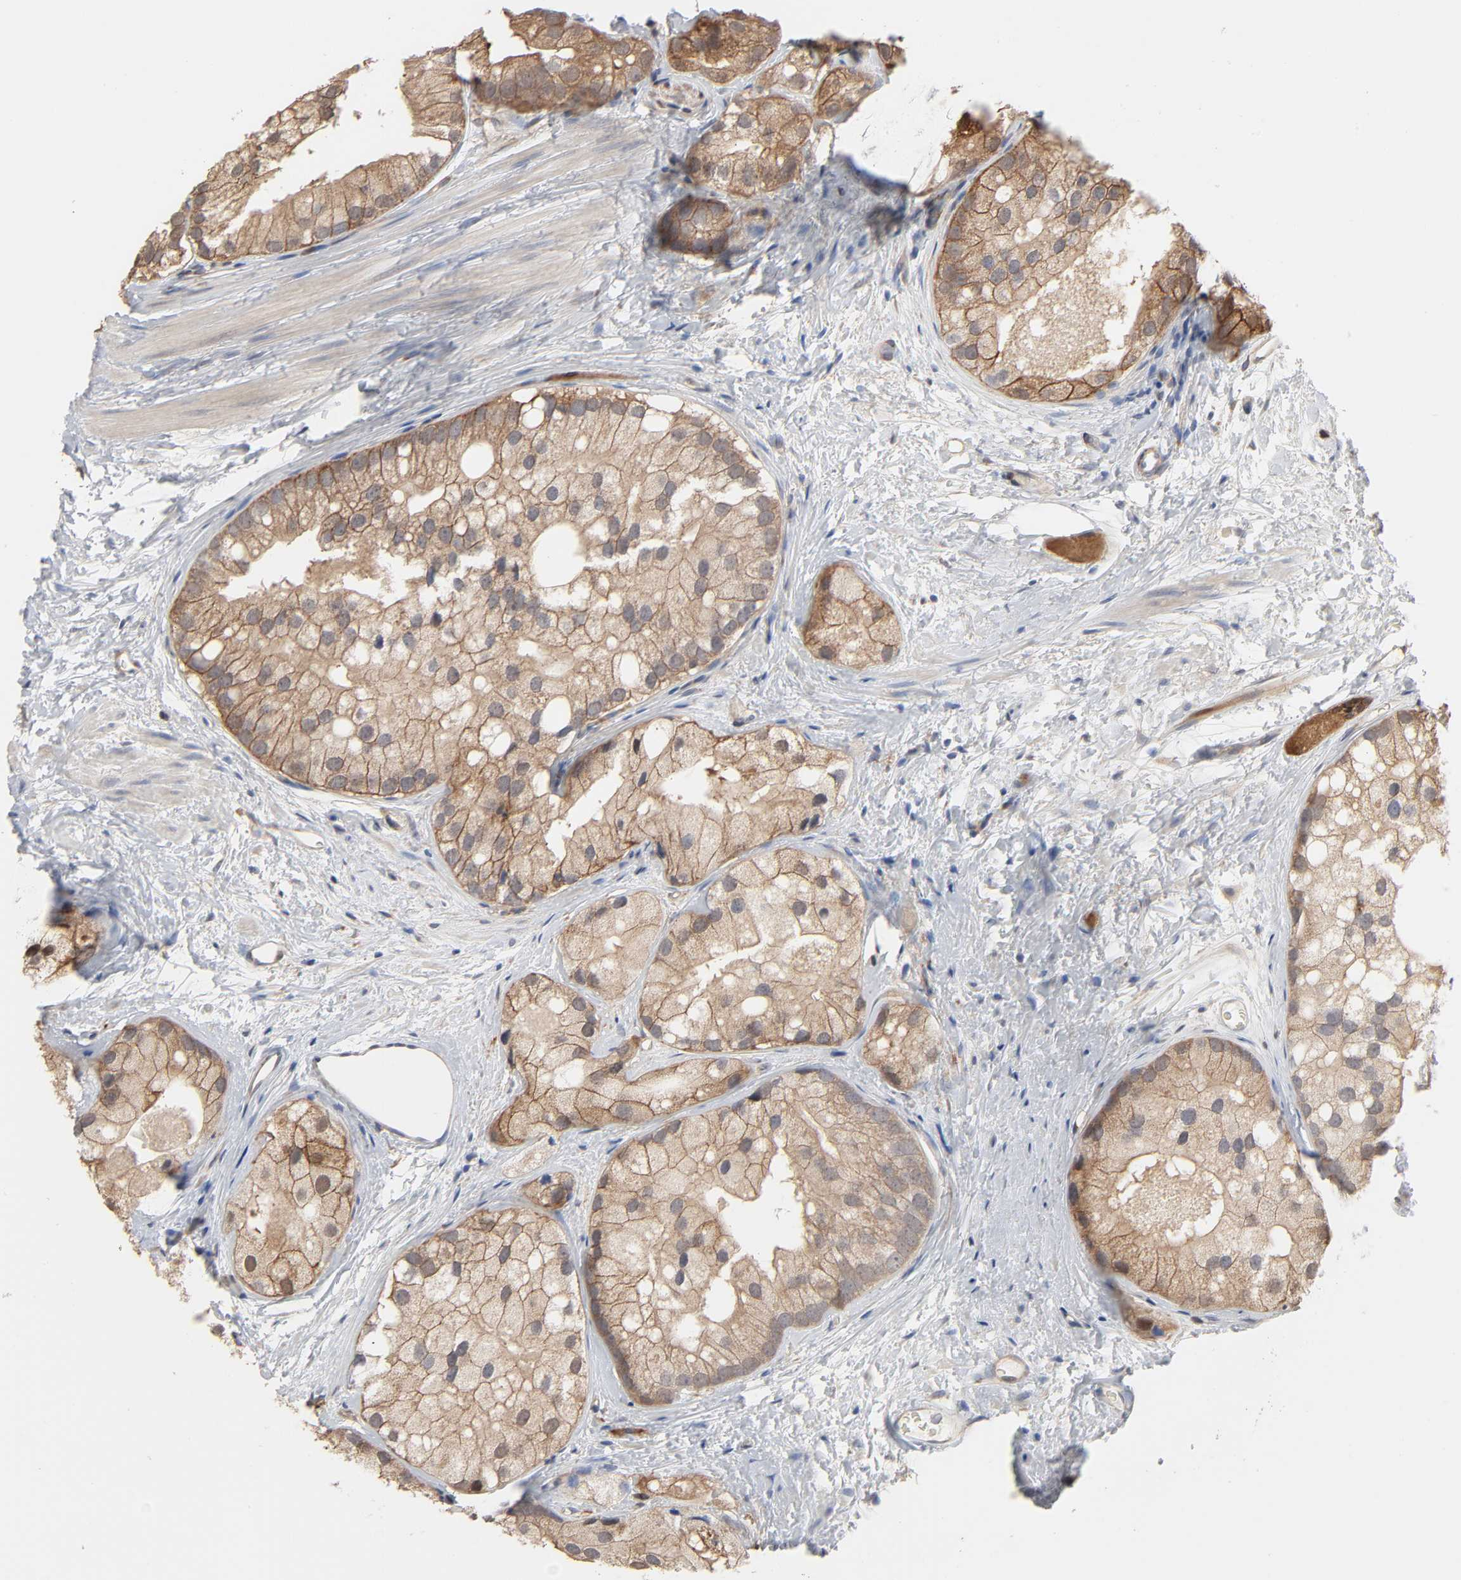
{"staining": {"intensity": "moderate", "quantity": ">75%", "location": "cytoplasmic/membranous"}, "tissue": "prostate cancer", "cell_type": "Tumor cells", "image_type": "cancer", "snomed": [{"axis": "morphology", "description": "Adenocarcinoma, Low grade"}, {"axis": "topography", "description": "Prostate"}], "caption": "High-magnification brightfield microscopy of adenocarcinoma (low-grade) (prostate) stained with DAB (3,3'-diaminobenzidine) (brown) and counterstained with hematoxylin (blue). tumor cells exhibit moderate cytoplasmic/membranous staining is identified in about>75% of cells.", "gene": "NDRG2", "patient": {"sex": "male", "age": 69}}